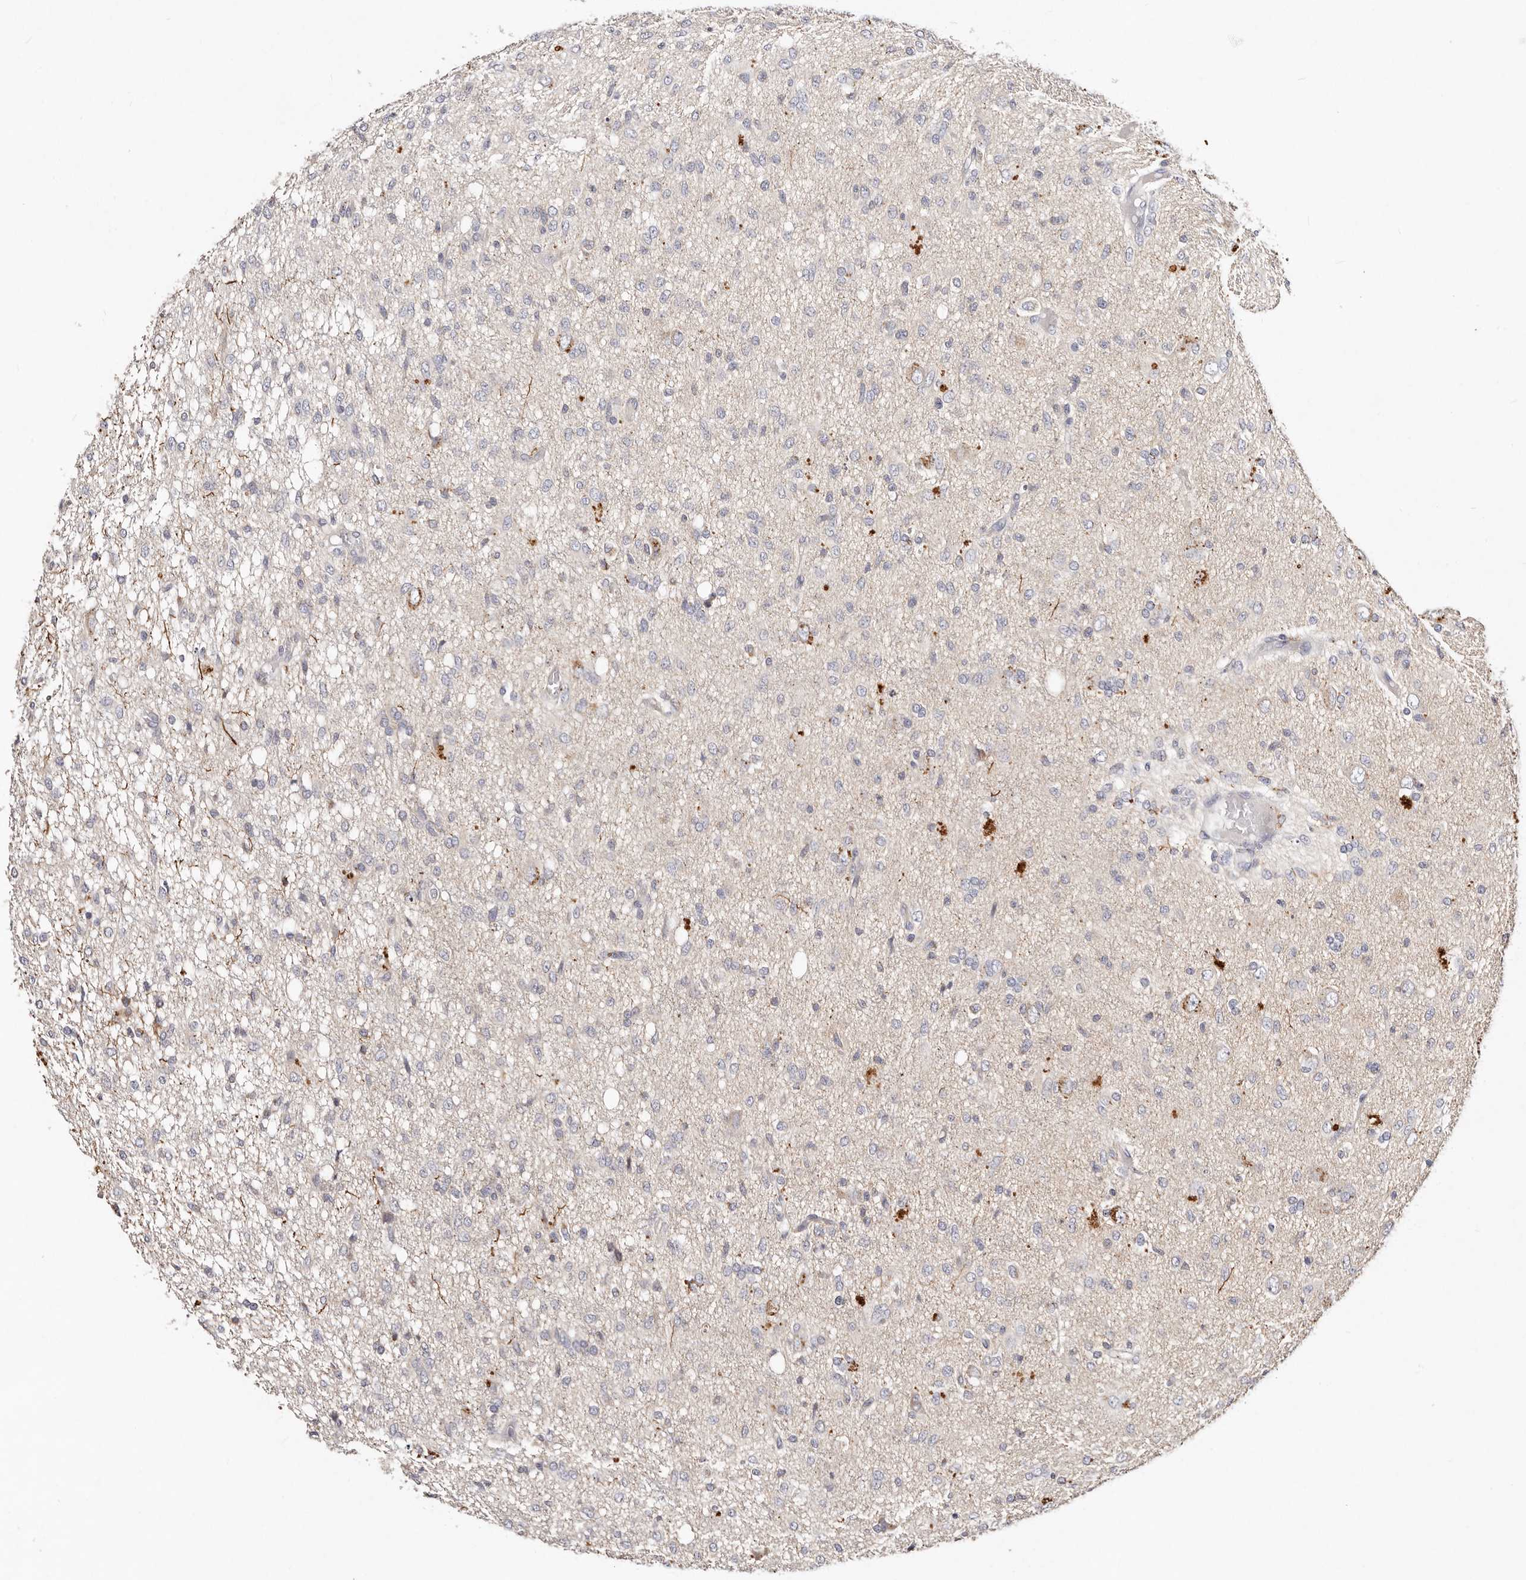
{"staining": {"intensity": "negative", "quantity": "none", "location": "none"}, "tissue": "glioma", "cell_type": "Tumor cells", "image_type": "cancer", "snomed": [{"axis": "morphology", "description": "Glioma, malignant, High grade"}, {"axis": "topography", "description": "Brain"}], "caption": "Immunohistochemistry (IHC) micrograph of malignant glioma (high-grade) stained for a protein (brown), which demonstrates no staining in tumor cells.", "gene": "VIPAS39", "patient": {"sex": "female", "age": 59}}